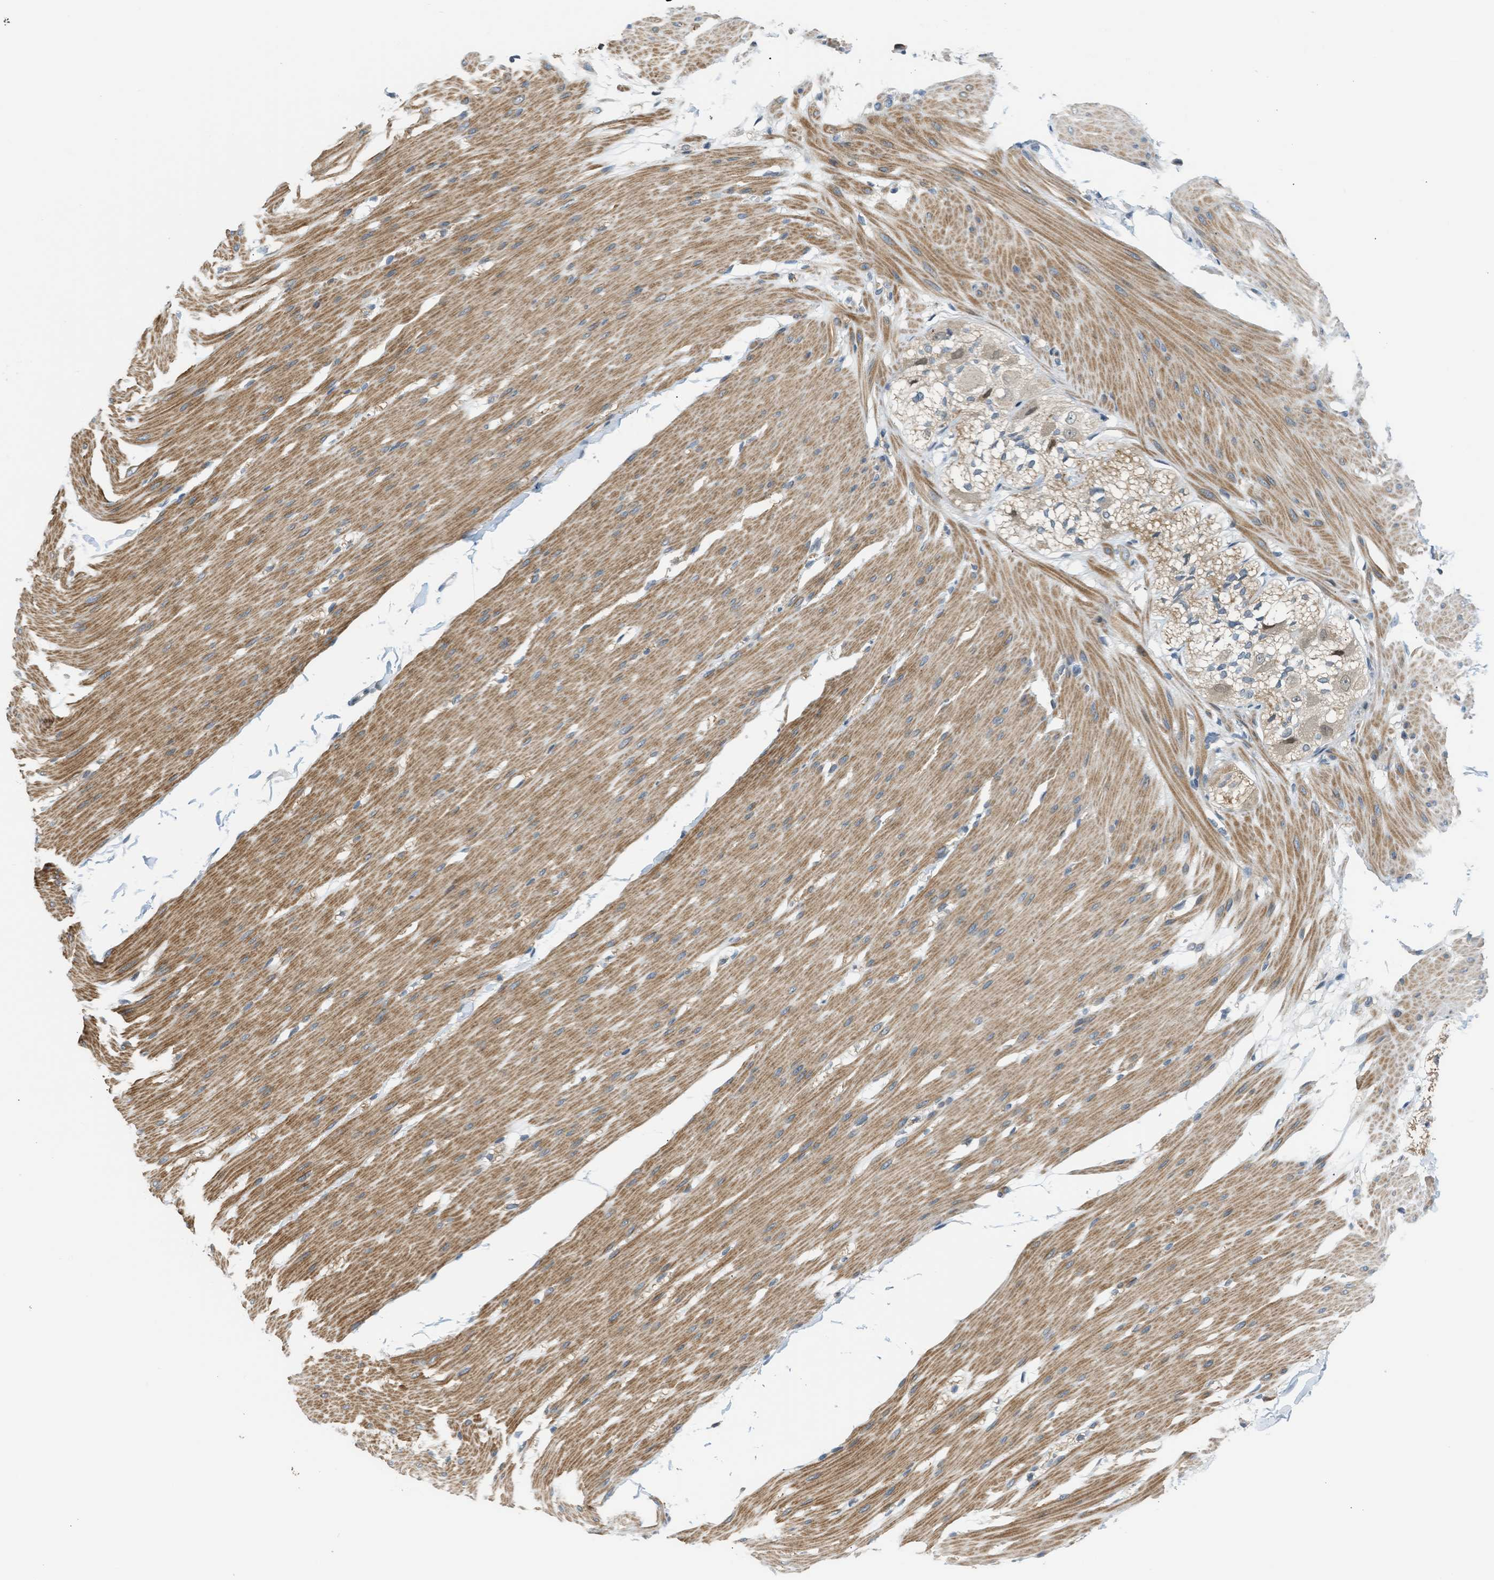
{"staining": {"intensity": "moderate", "quantity": ">75%", "location": "cytoplasmic/membranous"}, "tissue": "smooth muscle", "cell_type": "Smooth muscle cells", "image_type": "normal", "snomed": [{"axis": "morphology", "description": "Normal tissue, NOS"}, {"axis": "topography", "description": "Smooth muscle"}, {"axis": "topography", "description": "Colon"}], "caption": "Moderate cytoplasmic/membranous protein expression is identified in about >75% of smooth muscle cells in smooth muscle.", "gene": "TTBK2", "patient": {"sex": "male", "age": 67}}